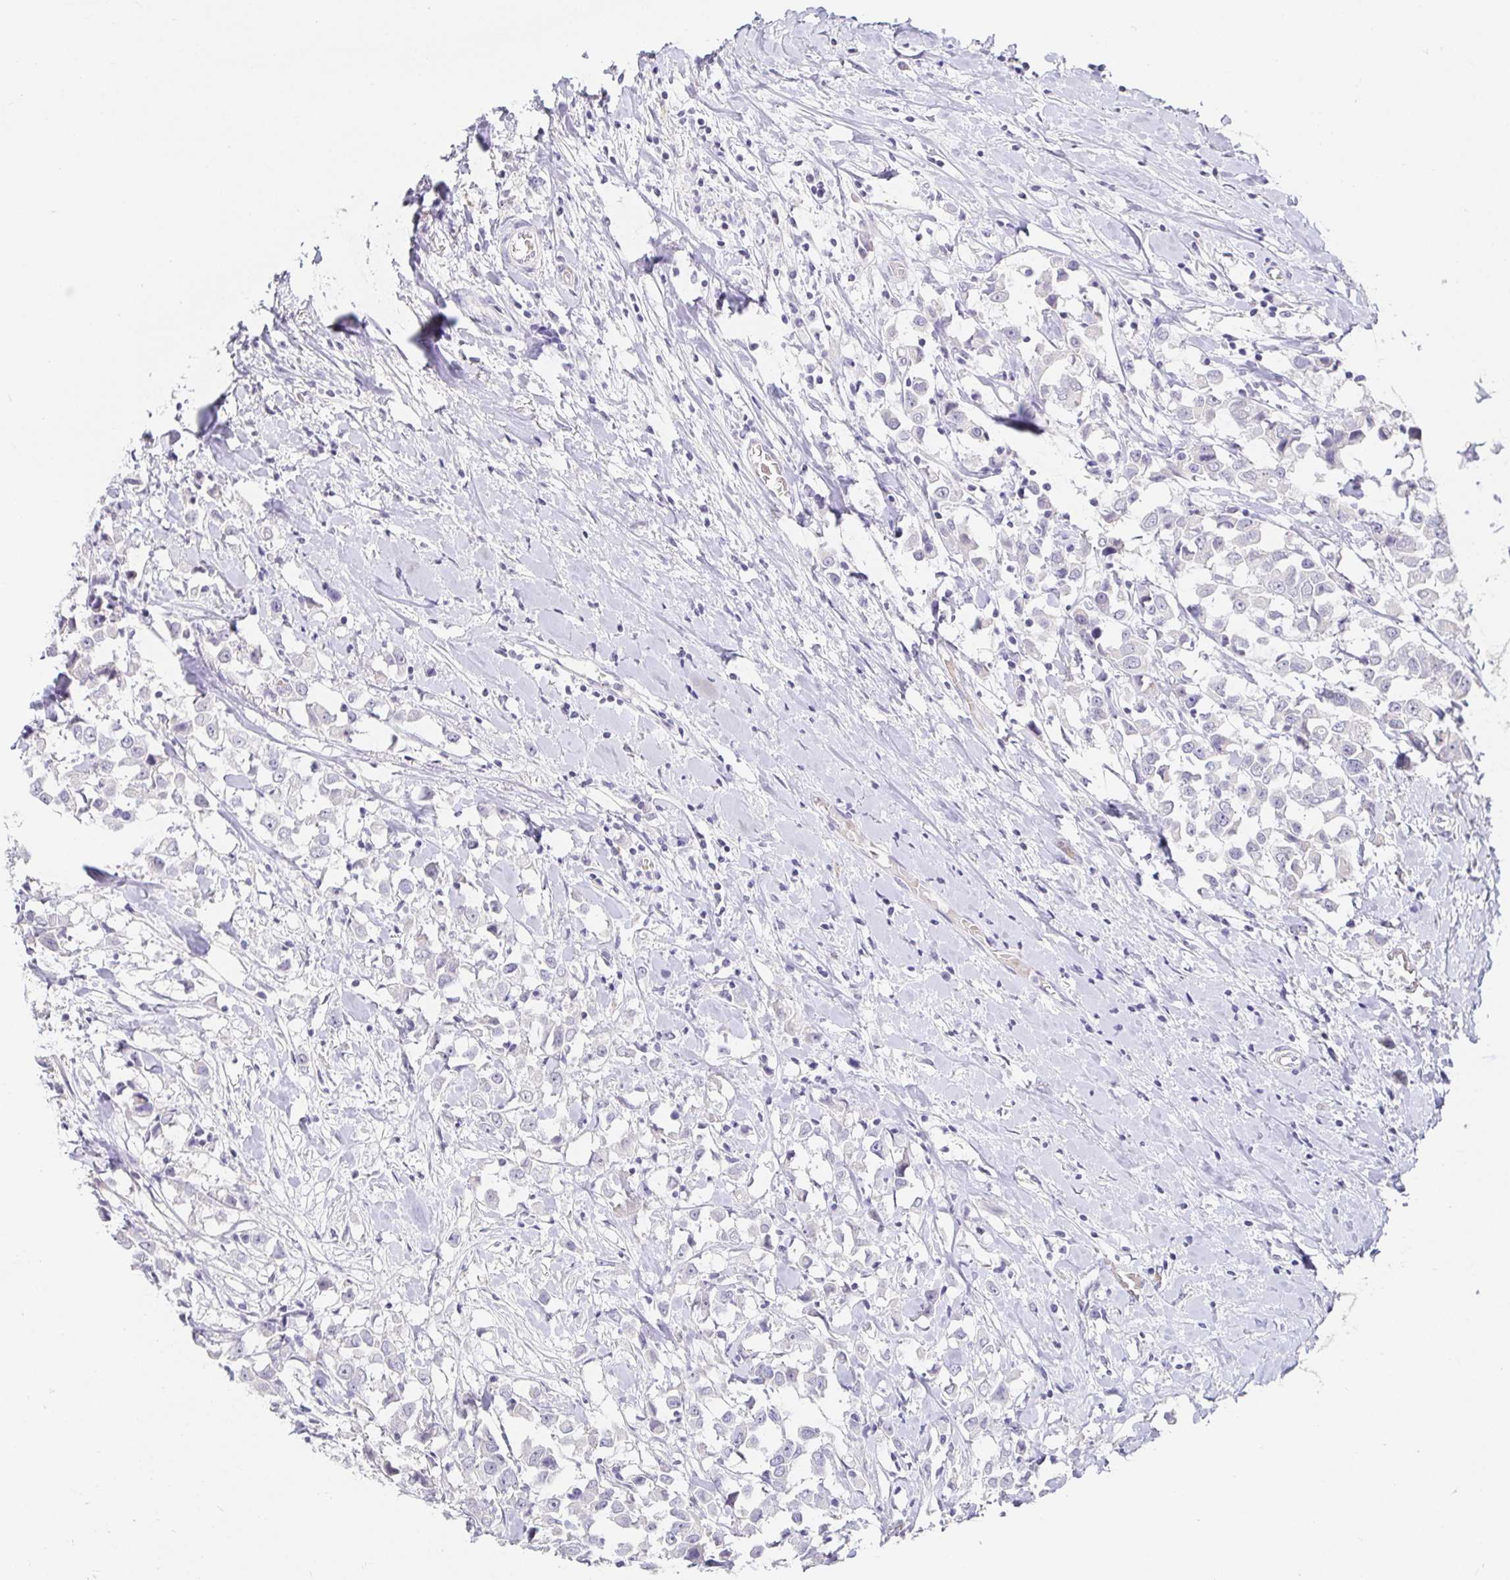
{"staining": {"intensity": "negative", "quantity": "none", "location": "none"}, "tissue": "breast cancer", "cell_type": "Tumor cells", "image_type": "cancer", "snomed": [{"axis": "morphology", "description": "Duct carcinoma"}, {"axis": "topography", "description": "Breast"}], "caption": "A micrograph of human breast cancer is negative for staining in tumor cells. The staining was performed using DAB (3,3'-diaminobenzidine) to visualize the protein expression in brown, while the nuclei were stained in blue with hematoxylin (Magnification: 20x).", "gene": "PDX1", "patient": {"sex": "female", "age": 61}}